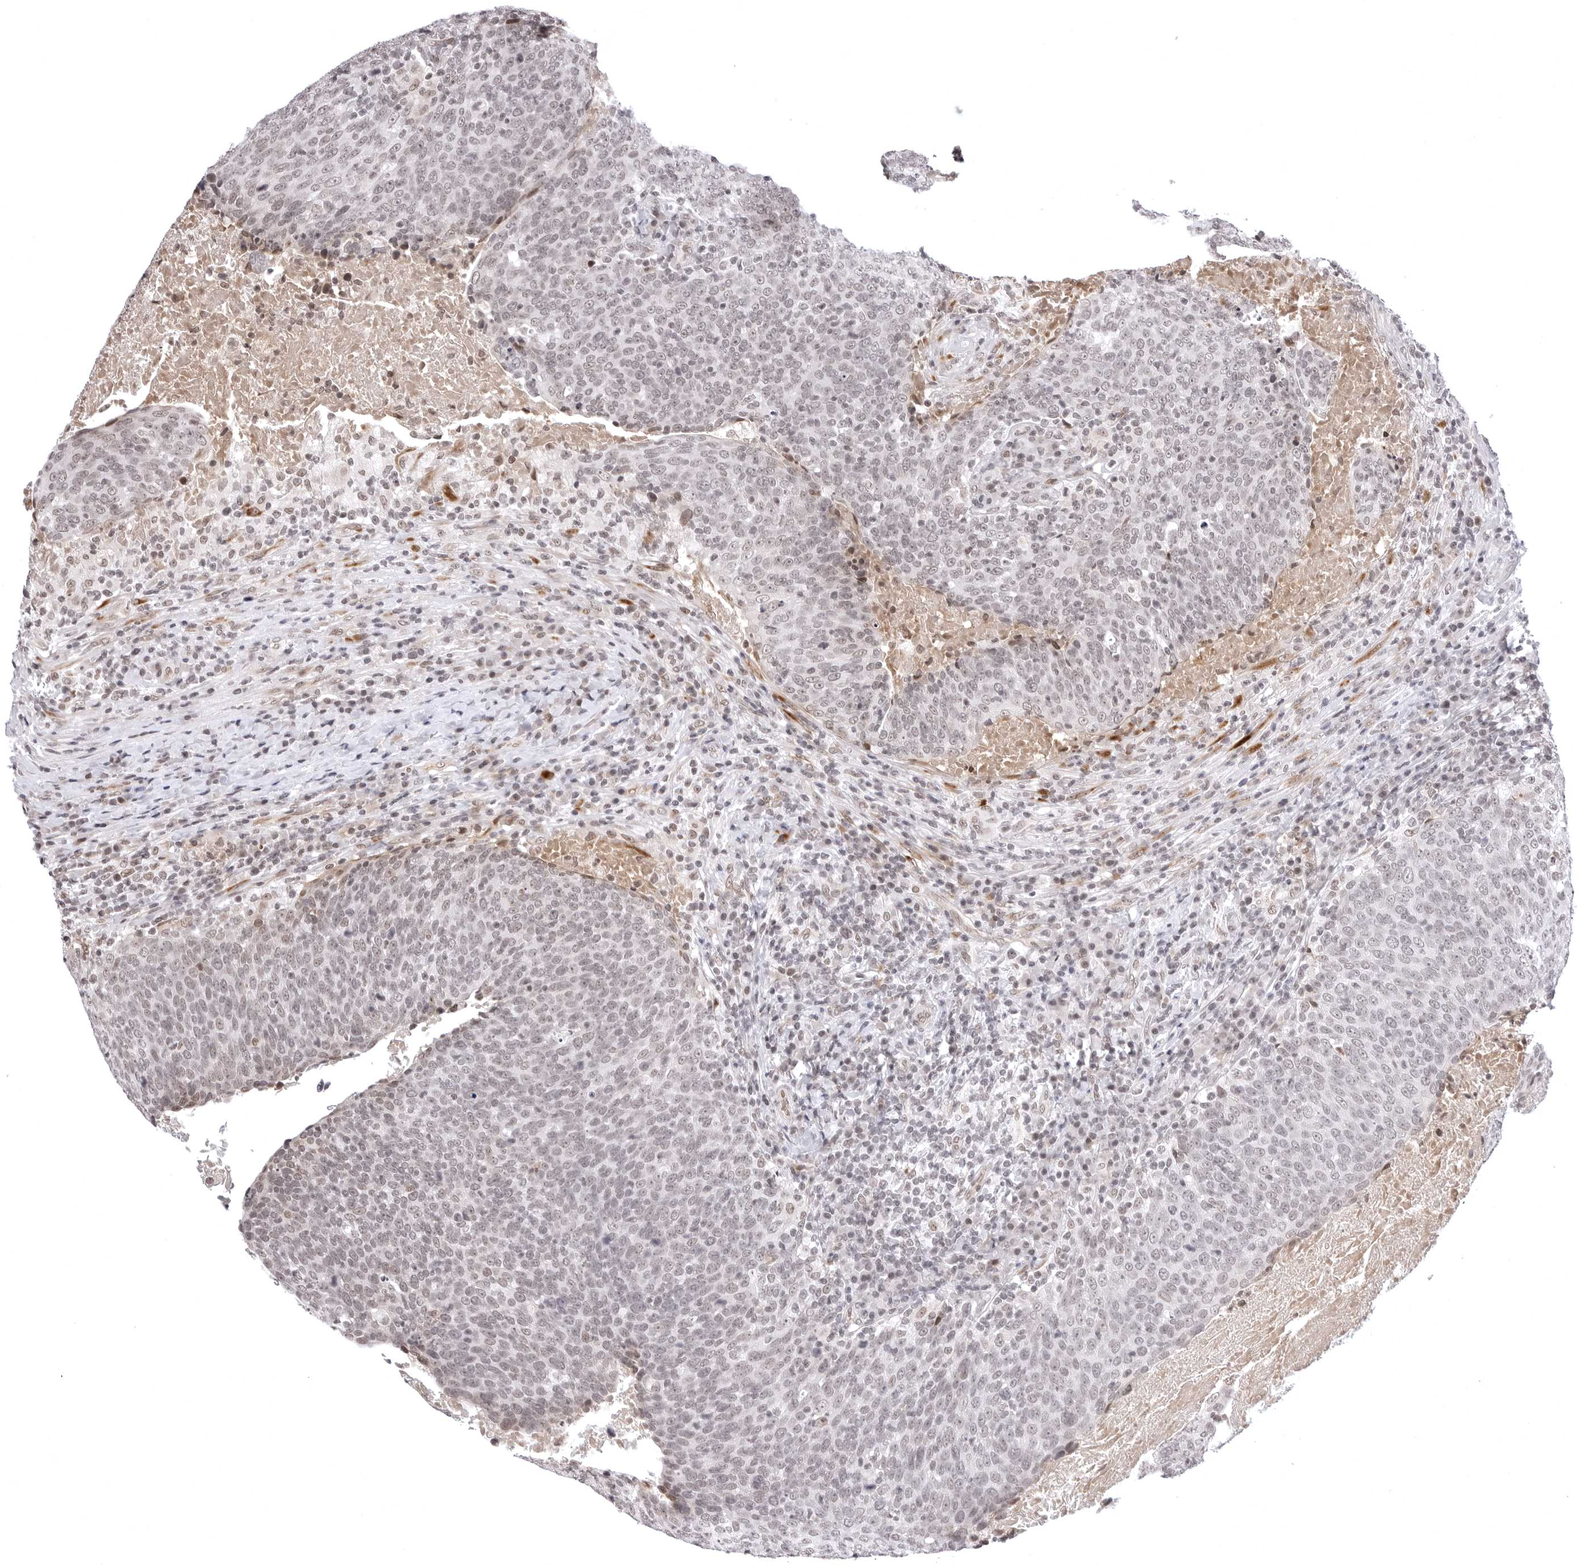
{"staining": {"intensity": "weak", "quantity": "25%-75%", "location": "nuclear"}, "tissue": "head and neck cancer", "cell_type": "Tumor cells", "image_type": "cancer", "snomed": [{"axis": "morphology", "description": "Squamous cell carcinoma, NOS"}, {"axis": "morphology", "description": "Squamous cell carcinoma, metastatic, NOS"}, {"axis": "topography", "description": "Lymph node"}, {"axis": "topography", "description": "Head-Neck"}], "caption": "Protein expression analysis of head and neck cancer (squamous cell carcinoma) demonstrates weak nuclear positivity in about 25%-75% of tumor cells.", "gene": "PHF3", "patient": {"sex": "male", "age": 62}}